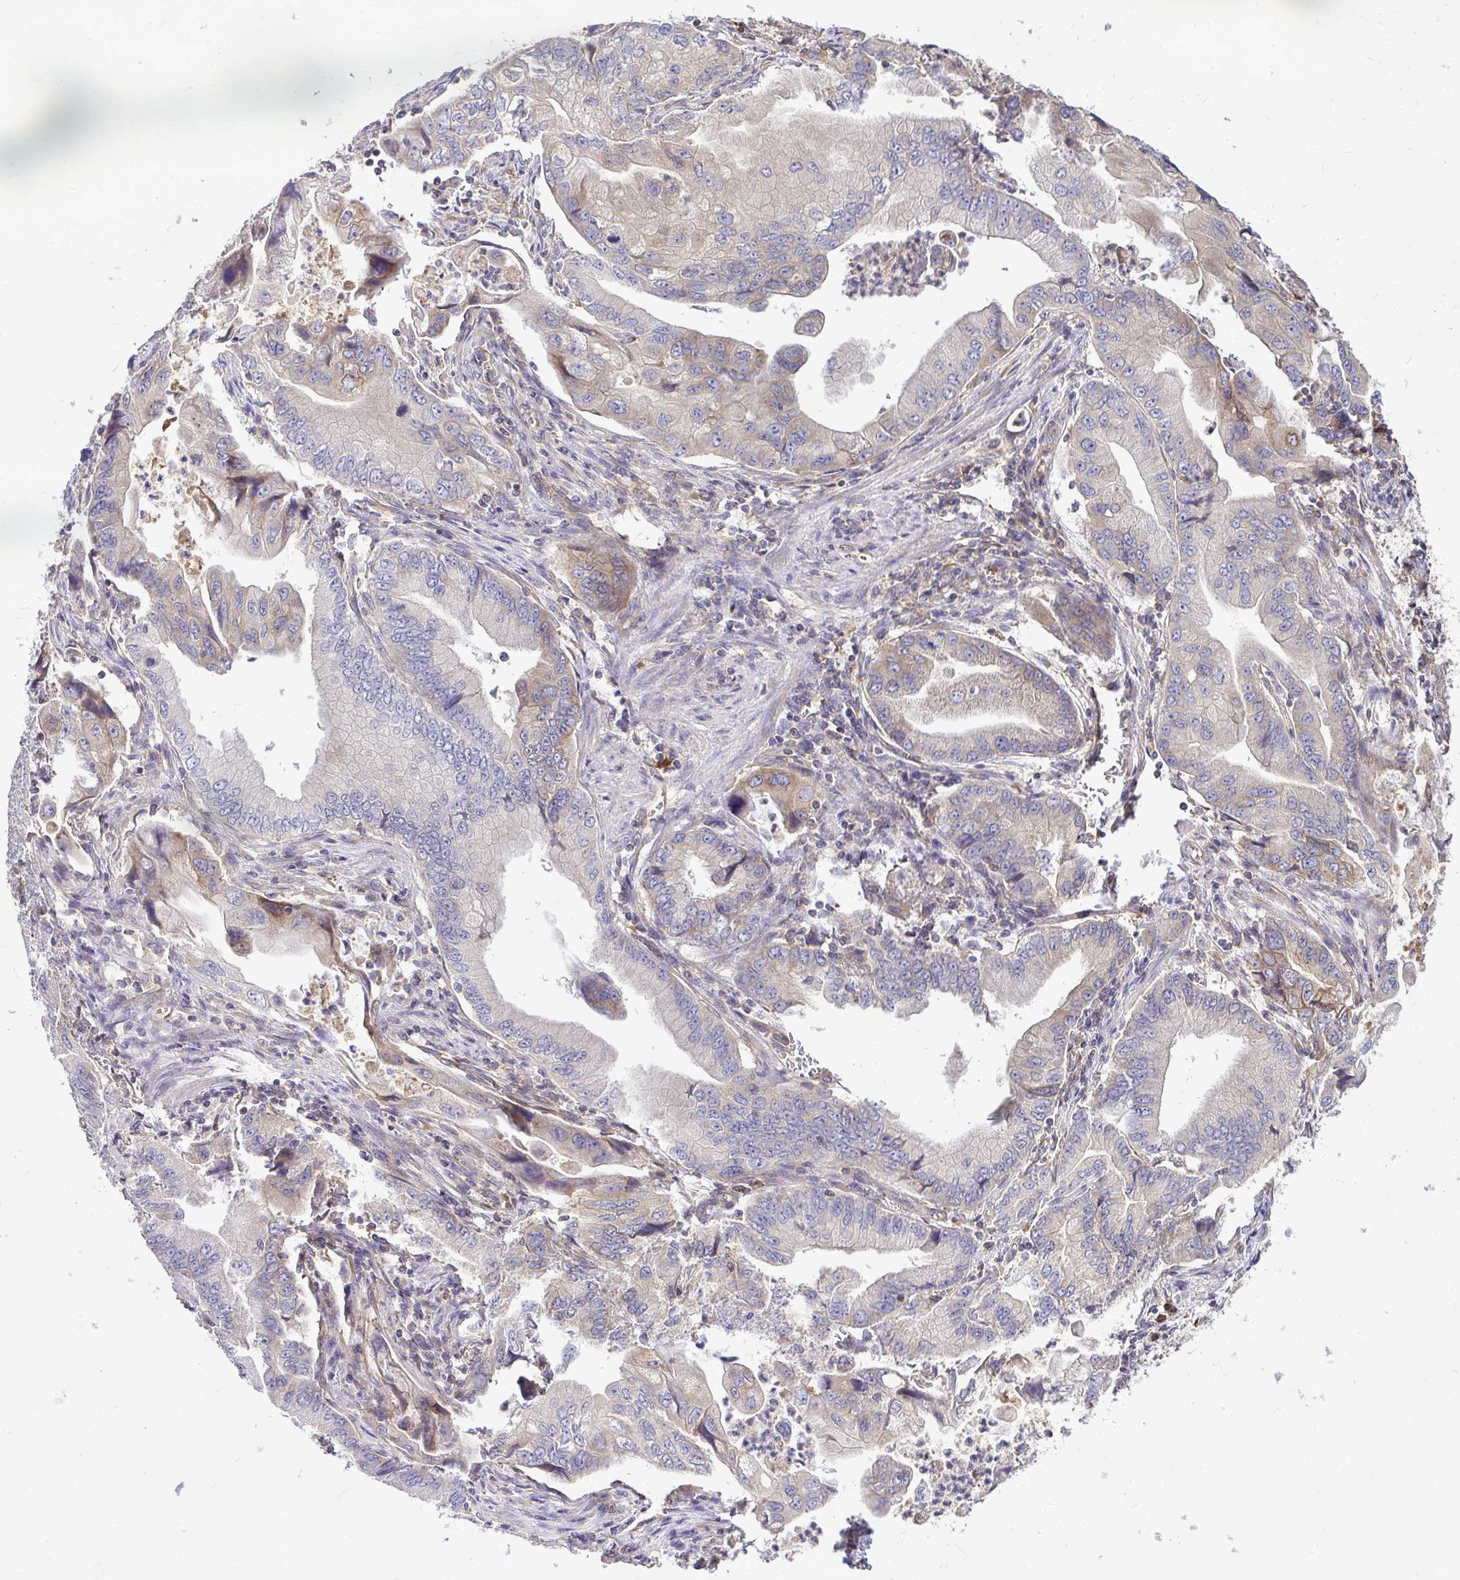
{"staining": {"intensity": "weak", "quantity": "<25%", "location": "cytoplasmic/membranous"}, "tissue": "stomach cancer", "cell_type": "Tumor cells", "image_type": "cancer", "snomed": [{"axis": "morphology", "description": "Adenocarcinoma, NOS"}, {"axis": "topography", "description": "Pancreas"}, {"axis": "topography", "description": "Stomach, upper"}], "caption": "An image of stomach cancer (adenocarcinoma) stained for a protein exhibits no brown staining in tumor cells. (IHC, brightfield microscopy, high magnification).", "gene": "FMR1", "patient": {"sex": "male", "age": 77}}